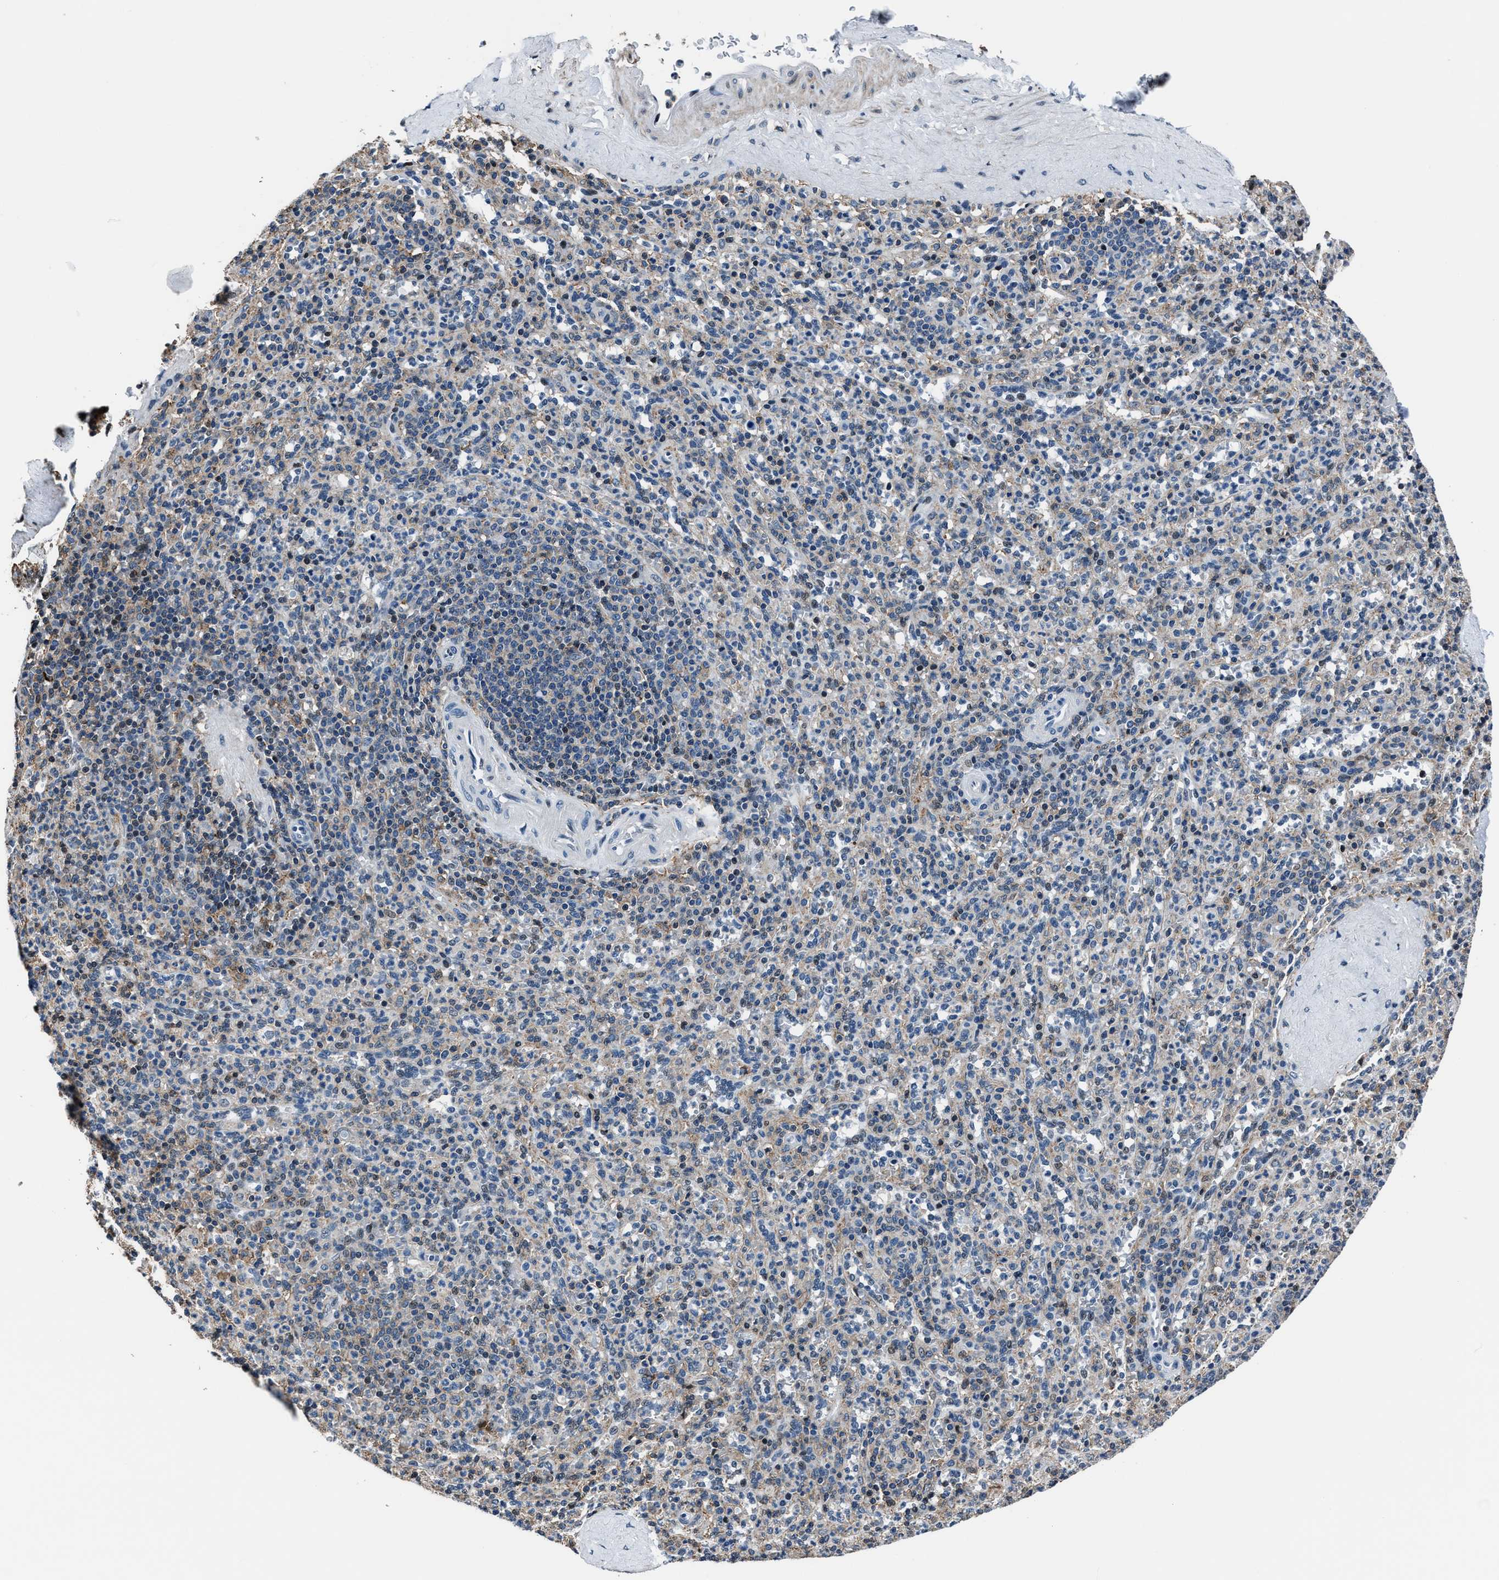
{"staining": {"intensity": "weak", "quantity": "<25%", "location": "nuclear"}, "tissue": "spleen", "cell_type": "Cells in red pulp", "image_type": "normal", "snomed": [{"axis": "morphology", "description": "Normal tissue, NOS"}, {"axis": "topography", "description": "Spleen"}], "caption": "This photomicrograph is of unremarkable spleen stained with immunohistochemistry to label a protein in brown with the nuclei are counter-stained blue. There is no expression in cells in red pulp. (DAB immunohistochemistry (IHC) visualized using brightfield microscopy, high magnification).", "gene": "PPIE", "patient": {"sex": "male", "age": 36}}